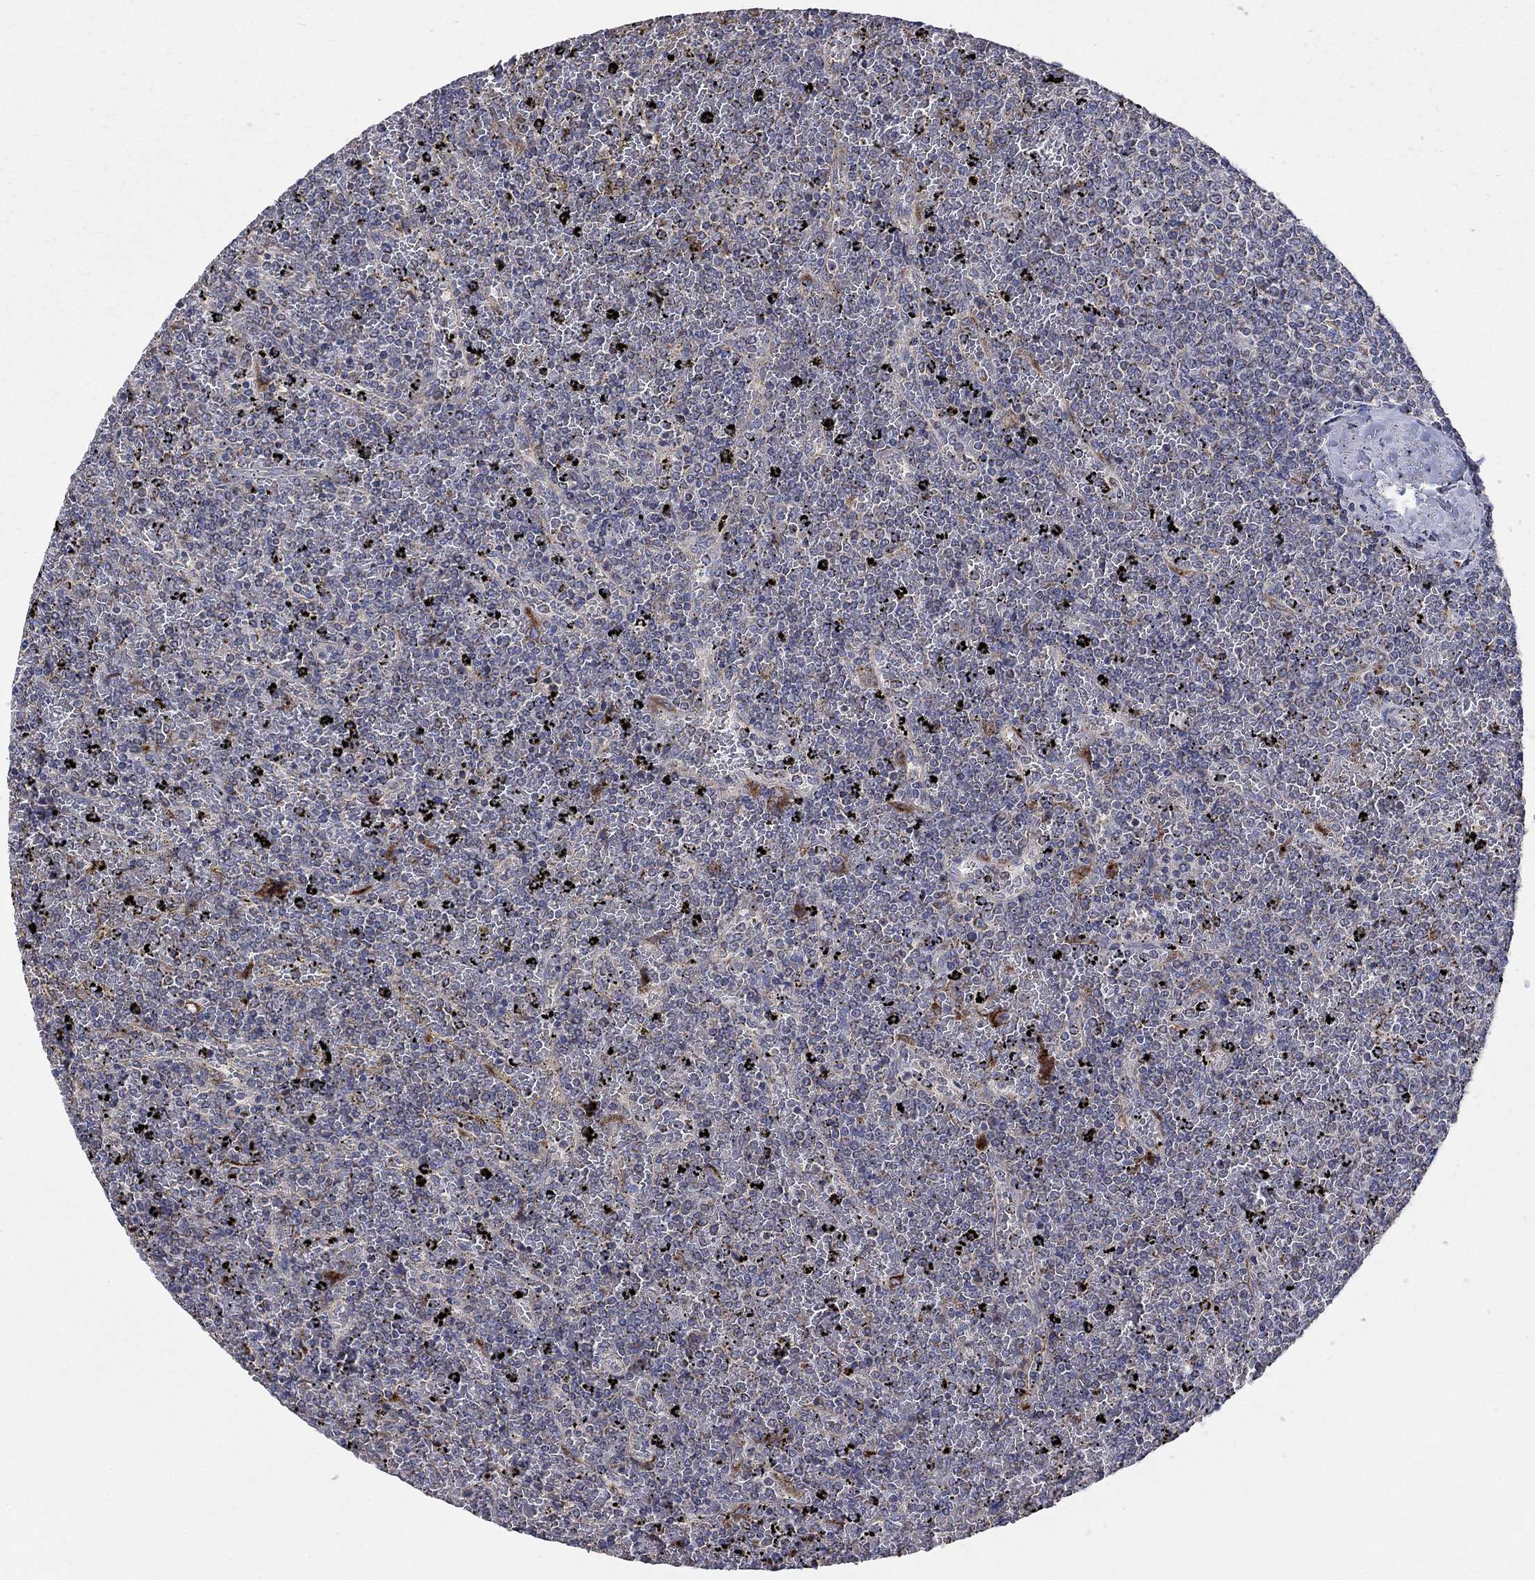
{"staining": {"intensity": "negative", "quantity": "none", "location": "none"}, "tissue": "lymphoma", "cell_type": "Tumor cells", "image_type": "cancer", "snomed": [{"axis": "morphology", "description": "Malignant lymphoma, non-Hodgkin's type, Low grade"}, {"axis": "topography", "description": "Spleen"}], "caption": "This is a histopathology image of IHC staining of malignant lymphoma, non-Hodgkin's type (low-grade), which shows no expression in tumor cells.", "gene": "UGT8", "patient": {"sex": "female", "age": 77}}